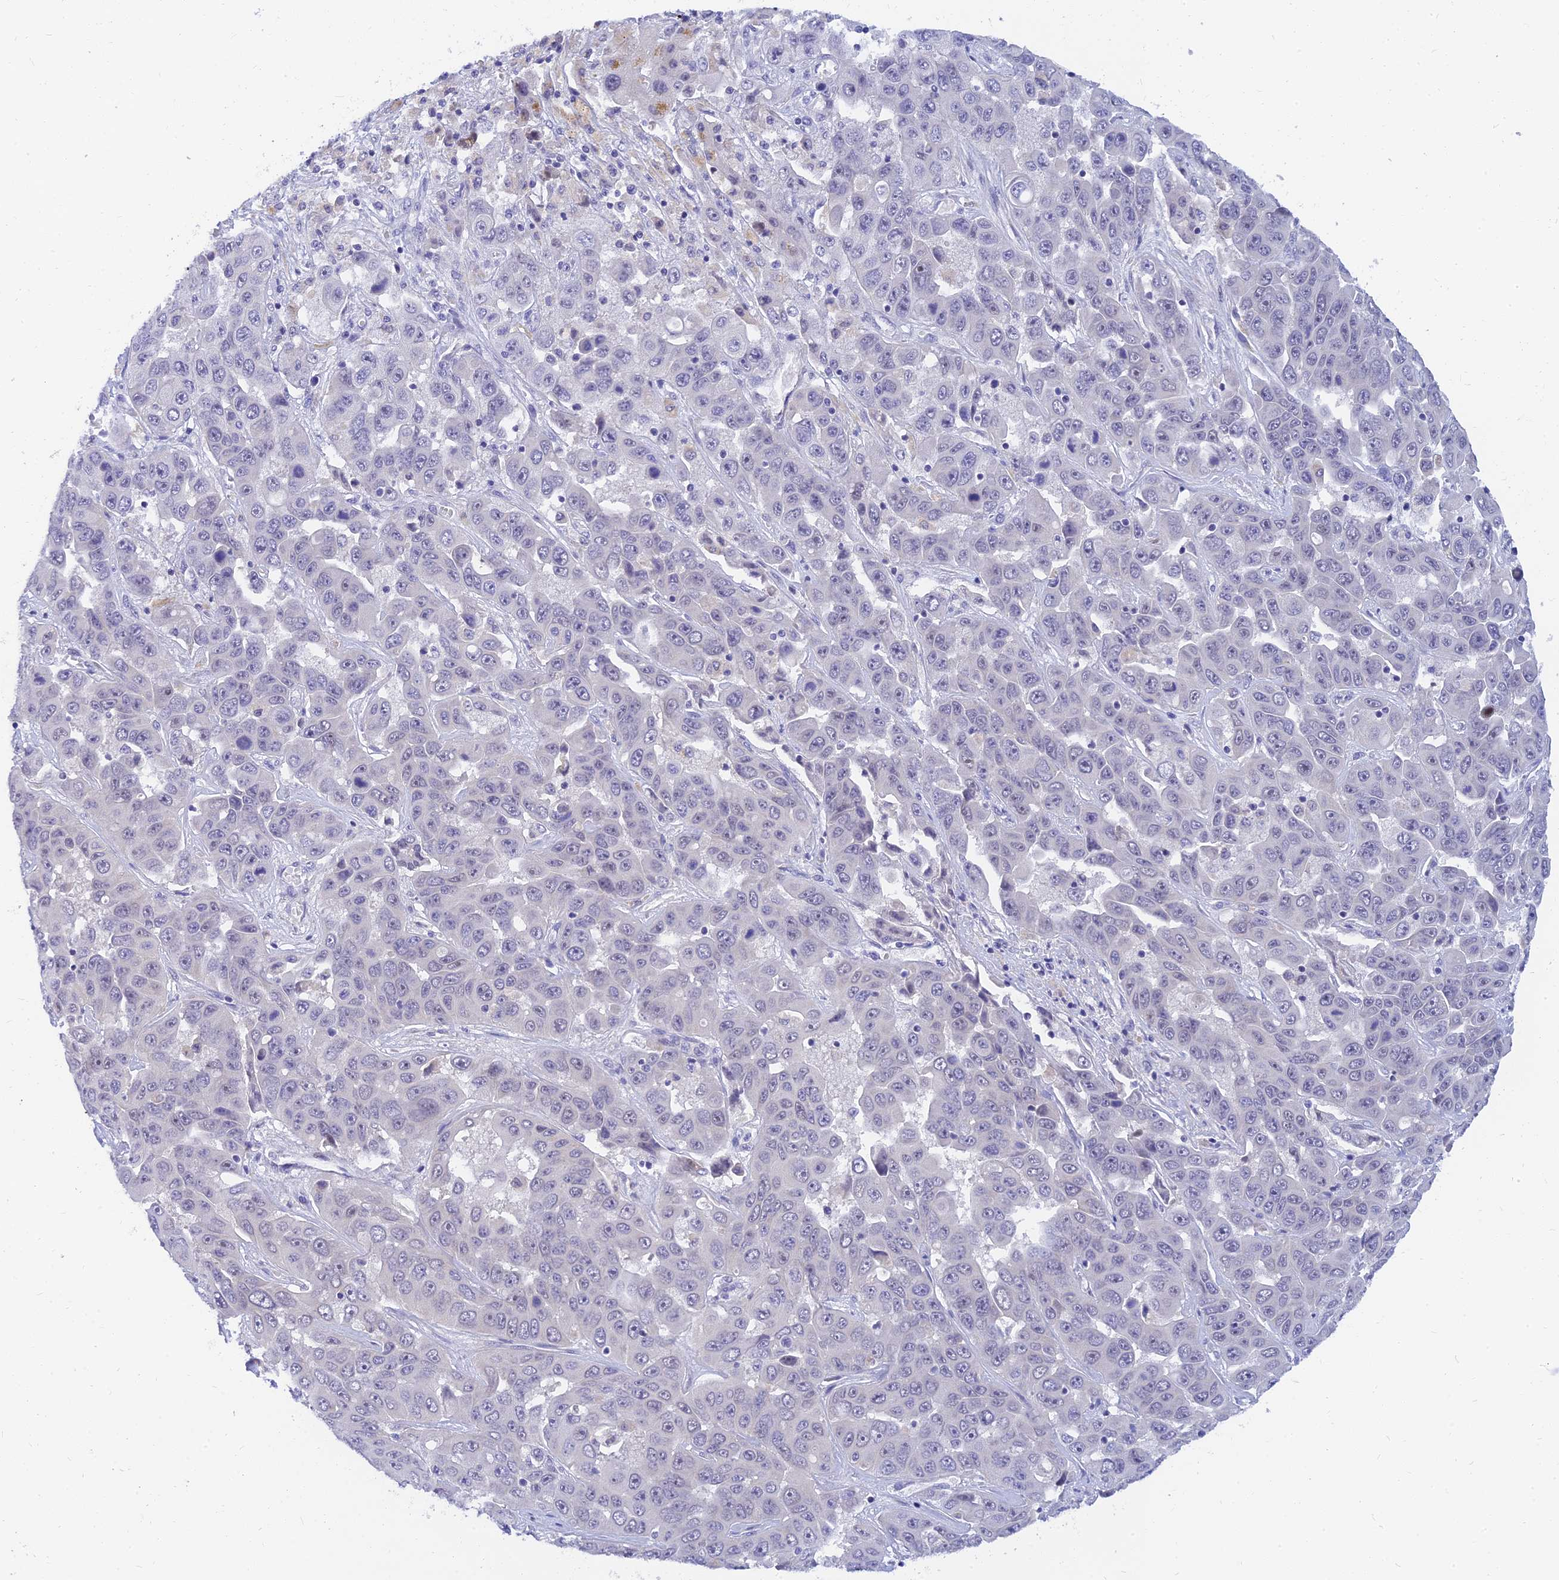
{"staining": {"intensity": "negative", "quantity": "none", "location": "none"}, "tissue": "liver cancer", "cell_type": "Tumor cells", "image_type": "cancer", "snomed": [{"axis": "morphology", "description": "Cholangiocarcinoma"}, {"axis": "topography", "description": "Liver"}], "caption": "Immunohistochemistry (IHC) image of cholangiocarcinoma (liver) stained for a protein (brown), which displays no positivity in tumor cells.", "gene": "TMEM161B", "patient": {"sex": "female", "age": 52}}